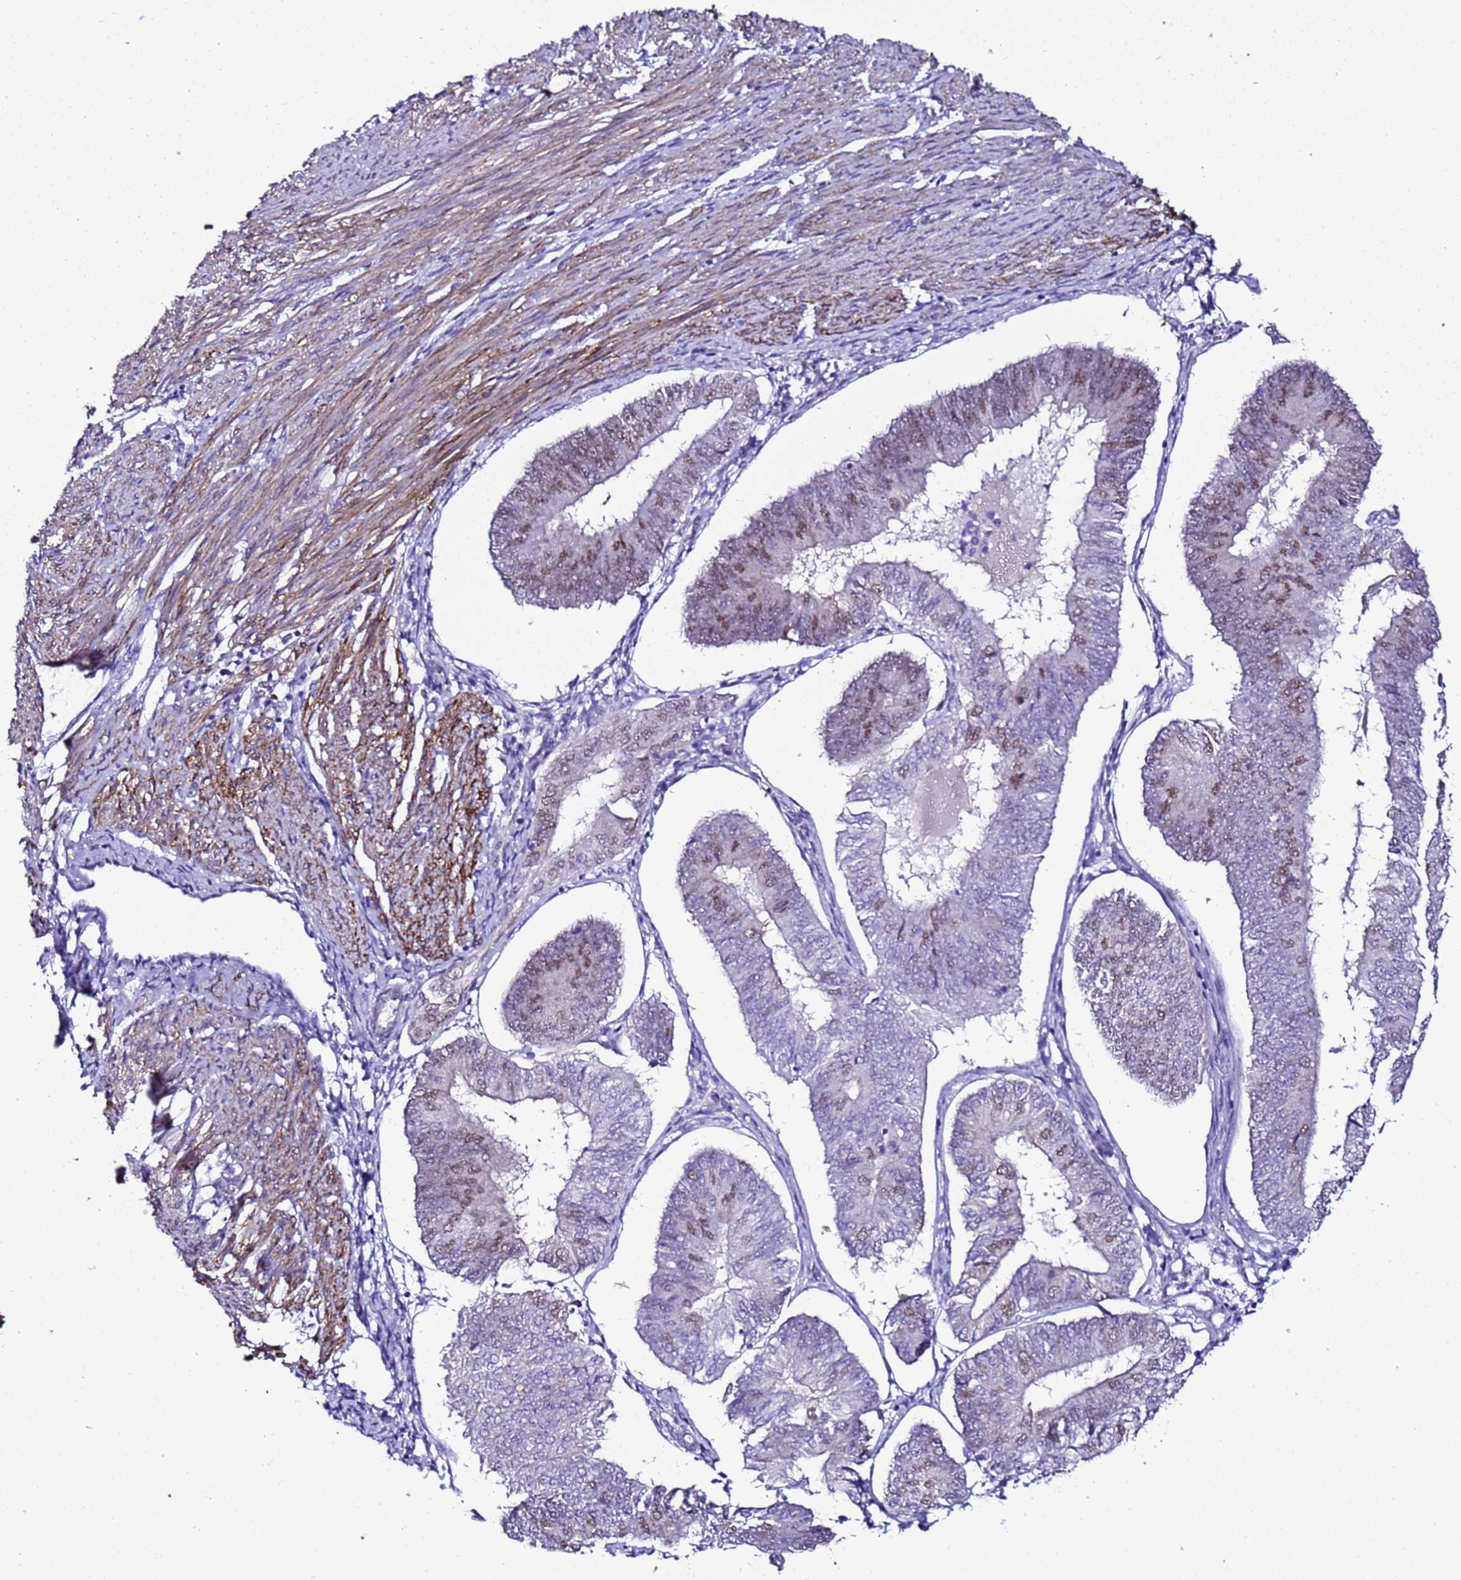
{"staining": {"intensity": "moderate", "quantity": "25%-75%", "location": "nuclear"}, "tissue": "endometrial cancer", "cell_type": "Tumor cells", "image_type": "cancer", "snomed": [{"axis": "morphology", "description": "Adenocarcinoma, NOS"}, {"axis": "topography", "description": "Endometrium"}], "caption": "A photomicrograph showing moderate nuclear staining in approximately 25%-75% of tumor cells in endometrial cancer (adenocarcinoma), as visualized by brown immunohistochemical staining.", "gene": "BCL7A", "patient": {"sex": "female", "age": 58}}